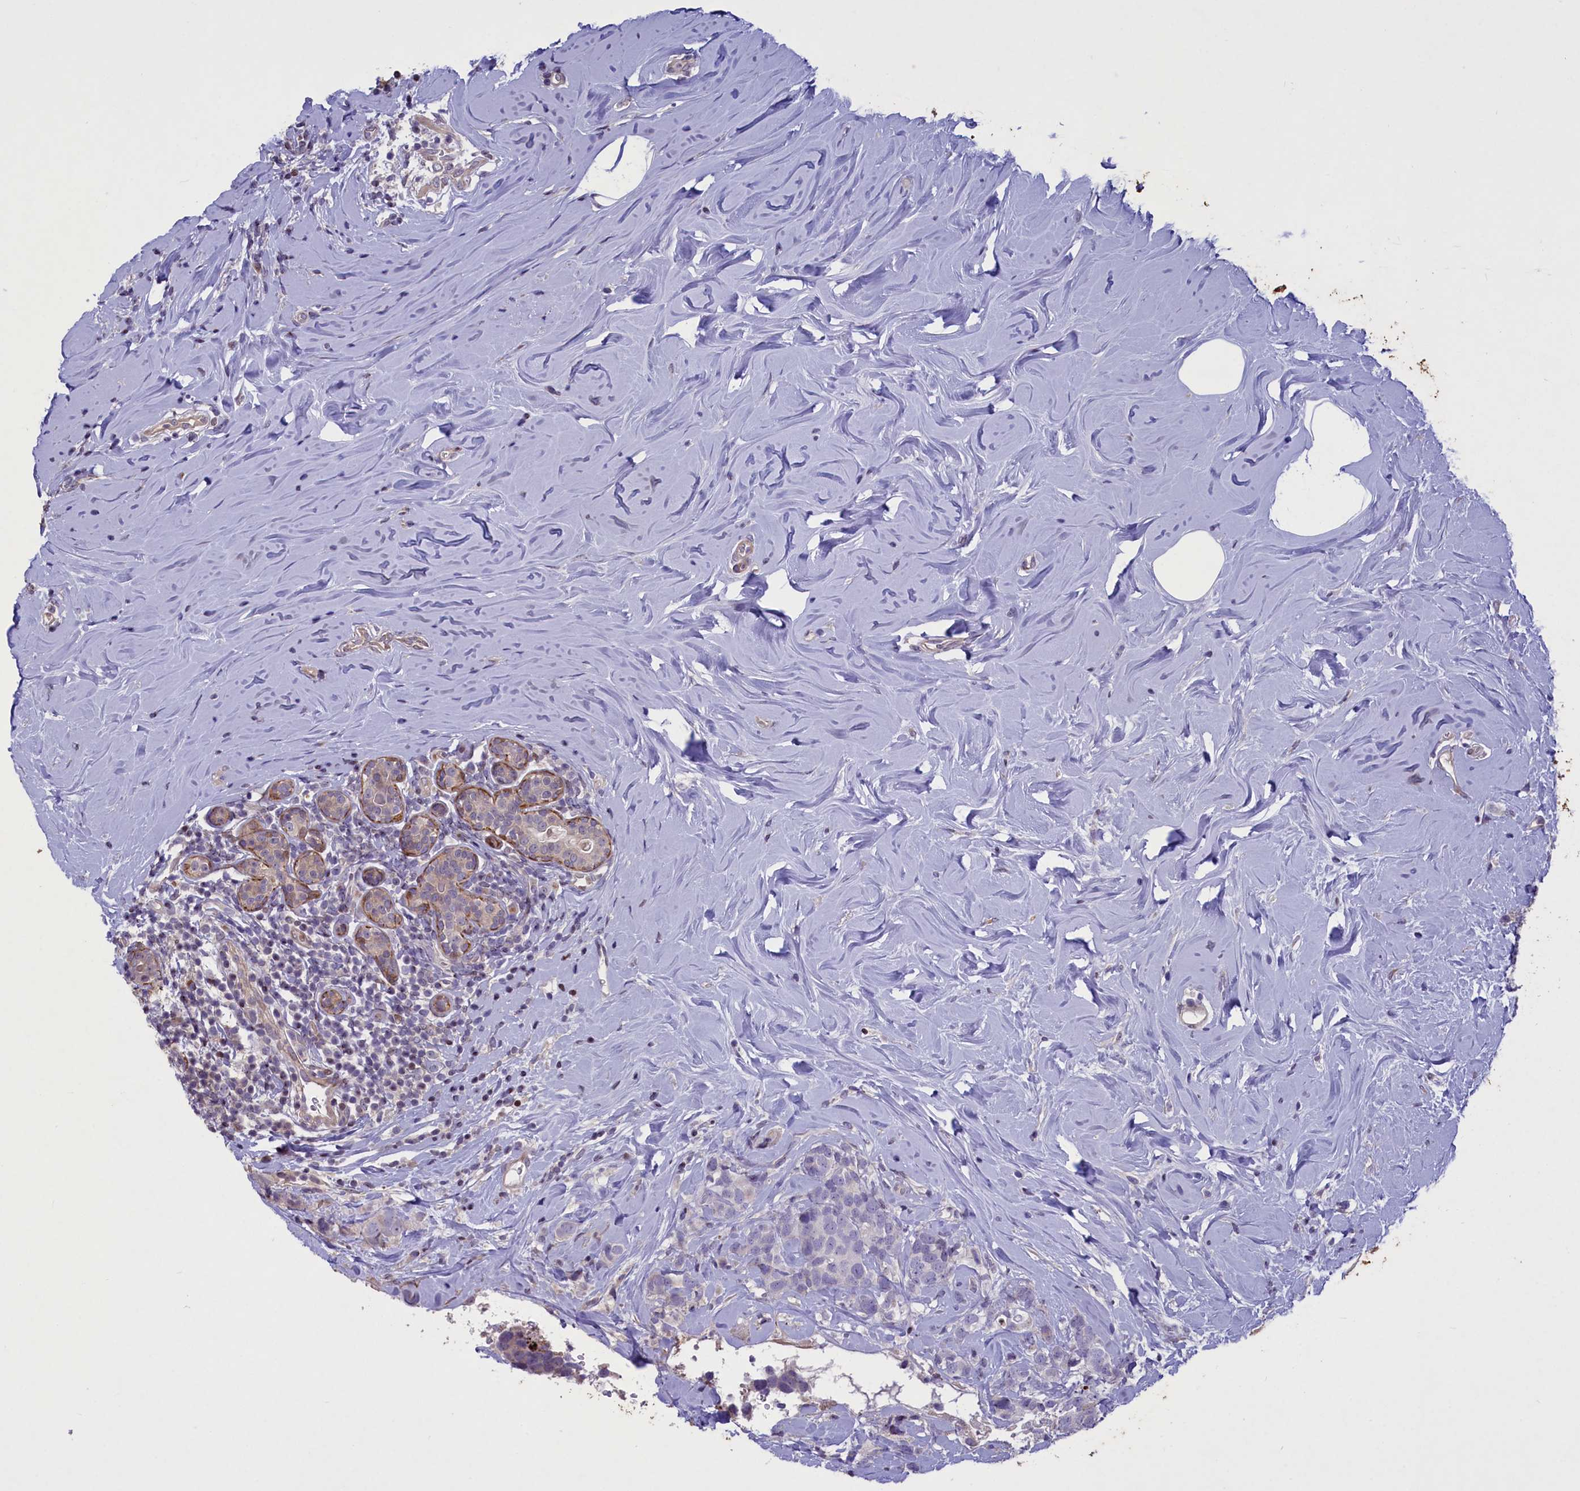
{"staining": {"intensity": "negative", "quantity": "none", "location": "none"}, "tissue": "breast cancer", "cell_type": "Tumor cells", "image_type": "cancer", "snomed": [{"axis": "morphology", "description": "Lobular carcinoma"}, {"axis": "topography", "description": "Breast"}], "caption": "DAB (3,3'-diaminobenzidine) immunohistochemical staining of lobular carcinoma (breast) displays no significant expression in tumor cells. (Brightfield microscopy of DAB (3,3'-diaminobenzidine) immunohistochemistry at high magnification).", "gene": "MAN2C1", "patient": {"sex": "female", "age": 59}}